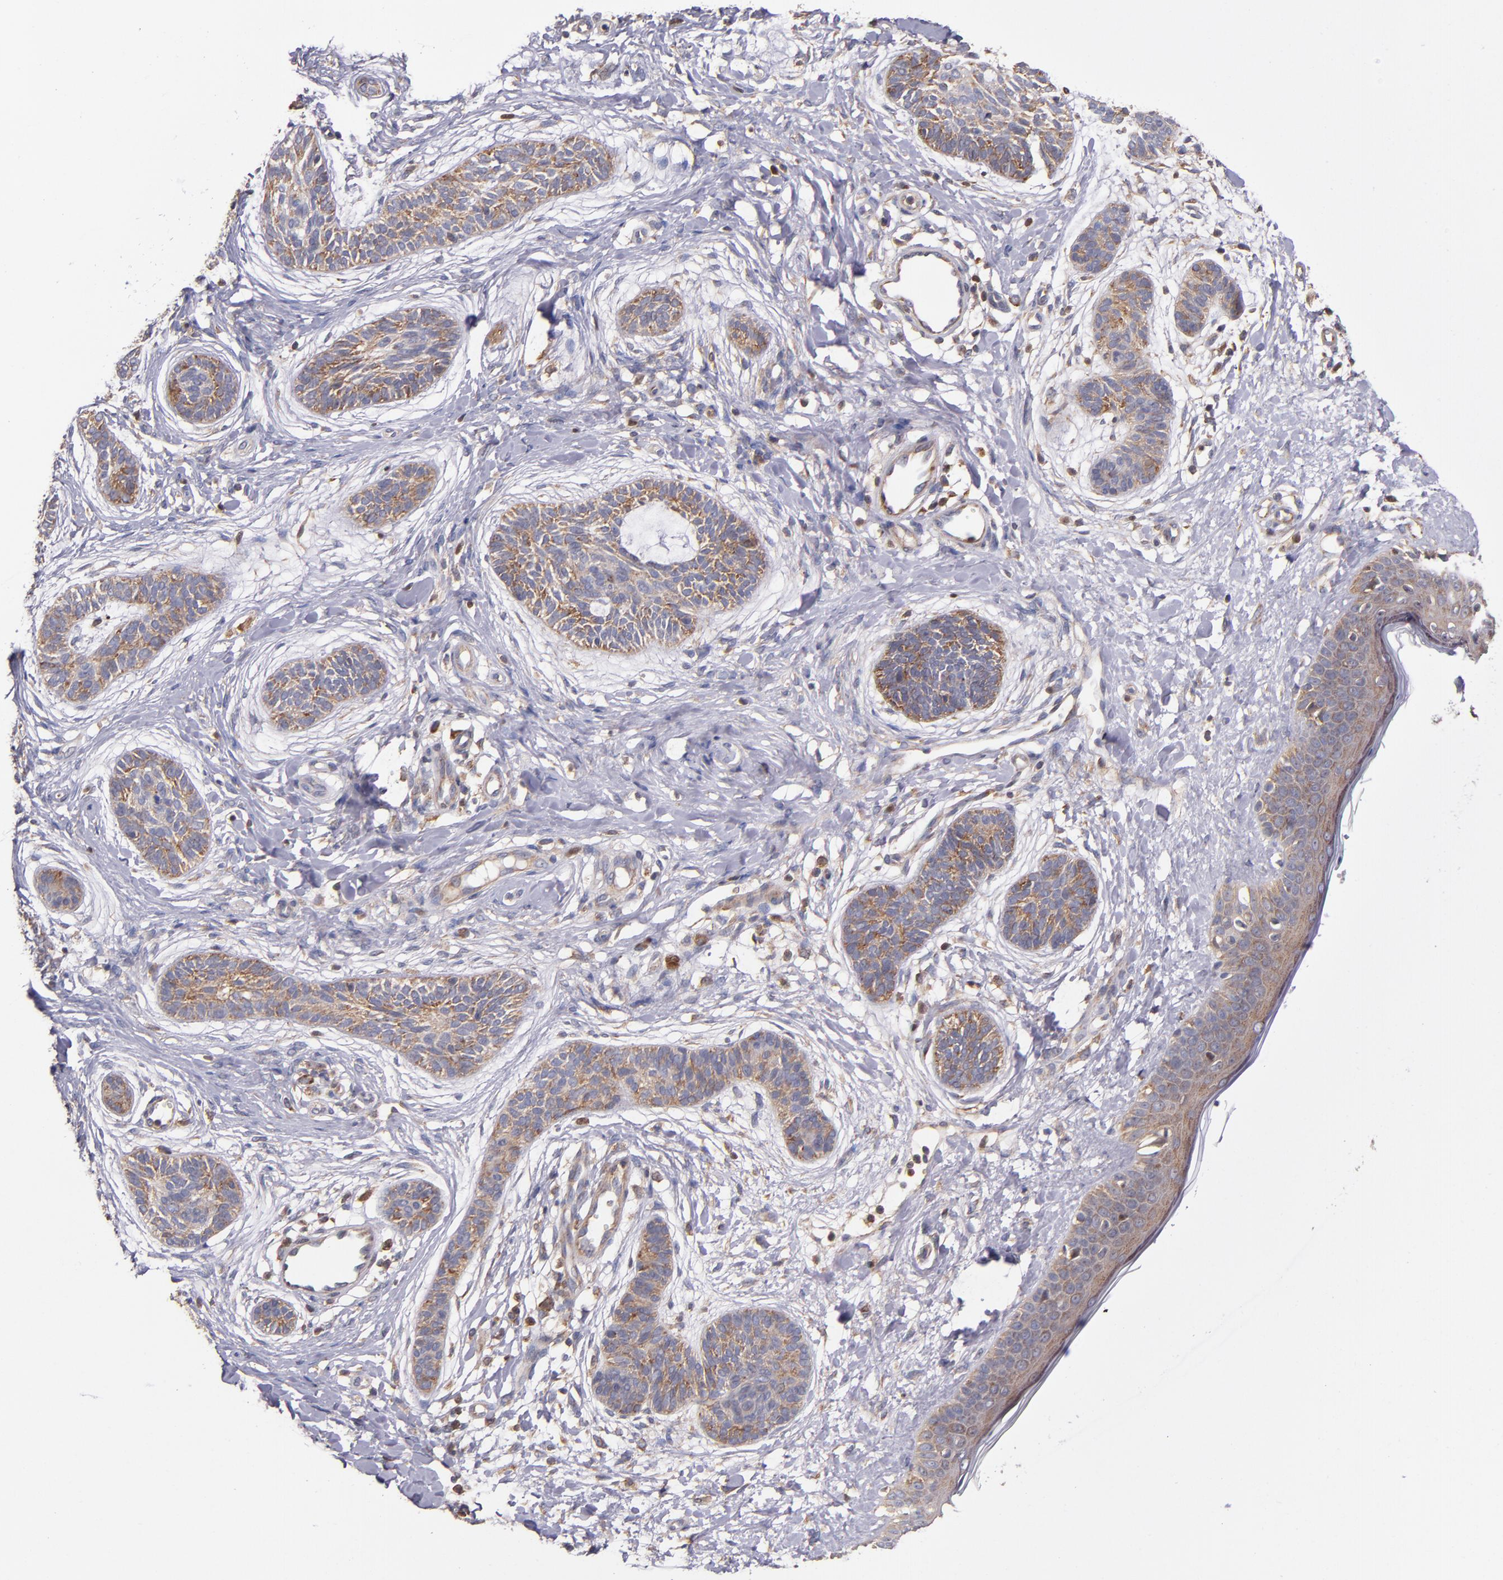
{"staining": {"intensity": "moderate", "quantity": ">75%", "location": "cytoplasmic/membranous"}, "tissue": "skin cancer", "cell_type": "Tumor cells", "image_type": "cancer", "snomed": [{"axis": "morphology", "description": "Normal tissue, NOS"}, {"axis": "morphology", "description": "Basal cell carcinoma"}, {"axis": "topography", "description": "Skin"}], "caption": "About >75% of tumor cells in skin cancer (basal cell carcinoma) display moderate cytoplasmic/membranous protein staining as visualized by brown immunohistochemical staining.", "gene": "EIF4ENIF1", "patient": {"sex": "male", "age": 63}}